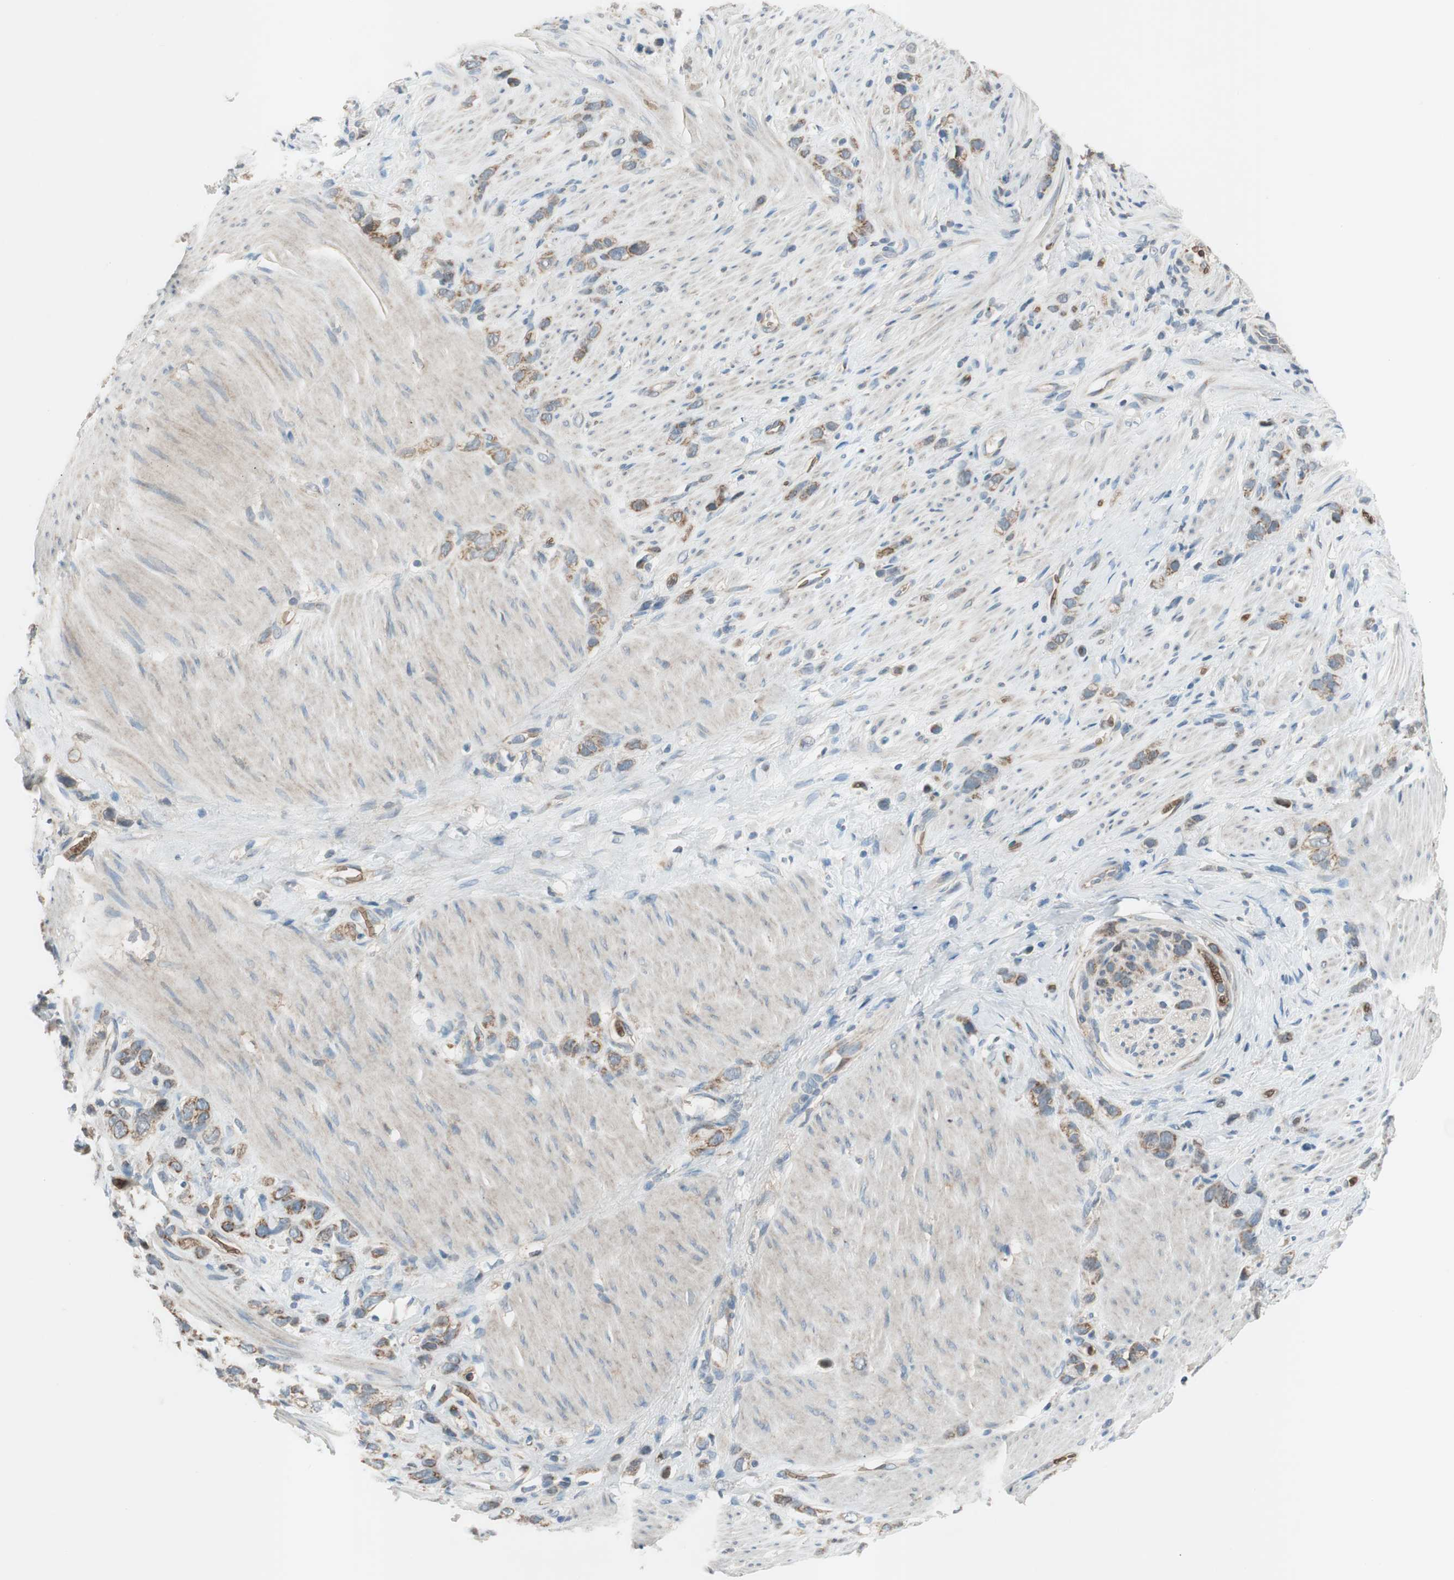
{"staining": {"intensity": "moderate", "quantity": ">75%", "location": "cytoplasmic/membranous"}, "tissue": "stomach cancer", "cell_type": "Tumor cells", "image_type": "cancer", "snomed": [{"axis": "morphology", "description": "Normal tissue, NOS"}, {"axis": "morphology", "description": "Adenocarcinoma, NOS"}, {"axis": "morphology", "description": "Adenocarcinoma, High grade"}, {"axis": "topography", "description": "Stomach, upper"}, {"axis": "topography", "description": "Stomach"}], "caption": "The image shows immunohistochemical staining of high-grade adenocarcinoma (stomach). There is moderate cytoplasmic/membranous staining is seen in approximately >75% of tumor cells.", "gene": "GYPC", "patient": {"sex": "female", "age": 65}}